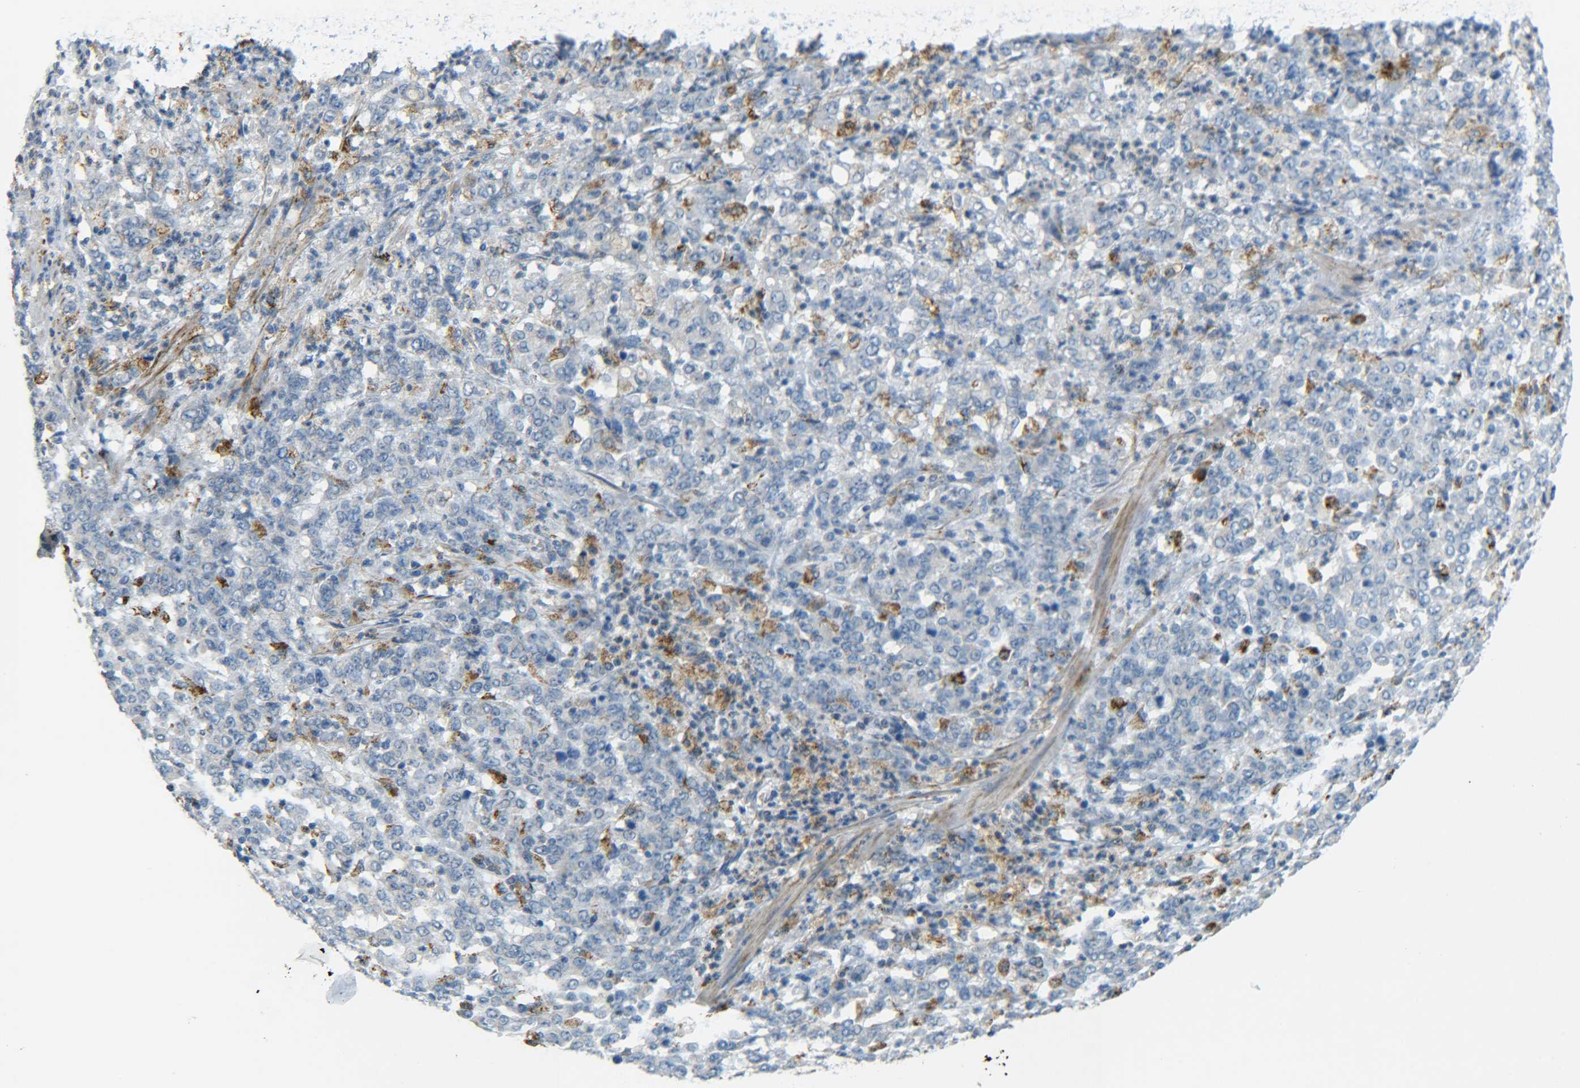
{"staining": {"intensity": "moderate", "quantity": "<25%", "location": "cytoplasmic/membranous"}, "tissue": "stomach cancer", "cell_type": "Tumor cells", "image_type": "cancer", "snomed": [{"axis": "morphology", "description": "Adenocarcinoma, NOS"}, {"axis": "topography", "description": "Stomach, lower"}], "caption": "Stomach adenocarcinoma stained with immunohistochemistry (IHC) shows moderate cytoplasmic/membranous expression in approximately <25% of tumor cells.", "gene": "CYB5R1", "patient": {"sex": "female", "age": 71}}